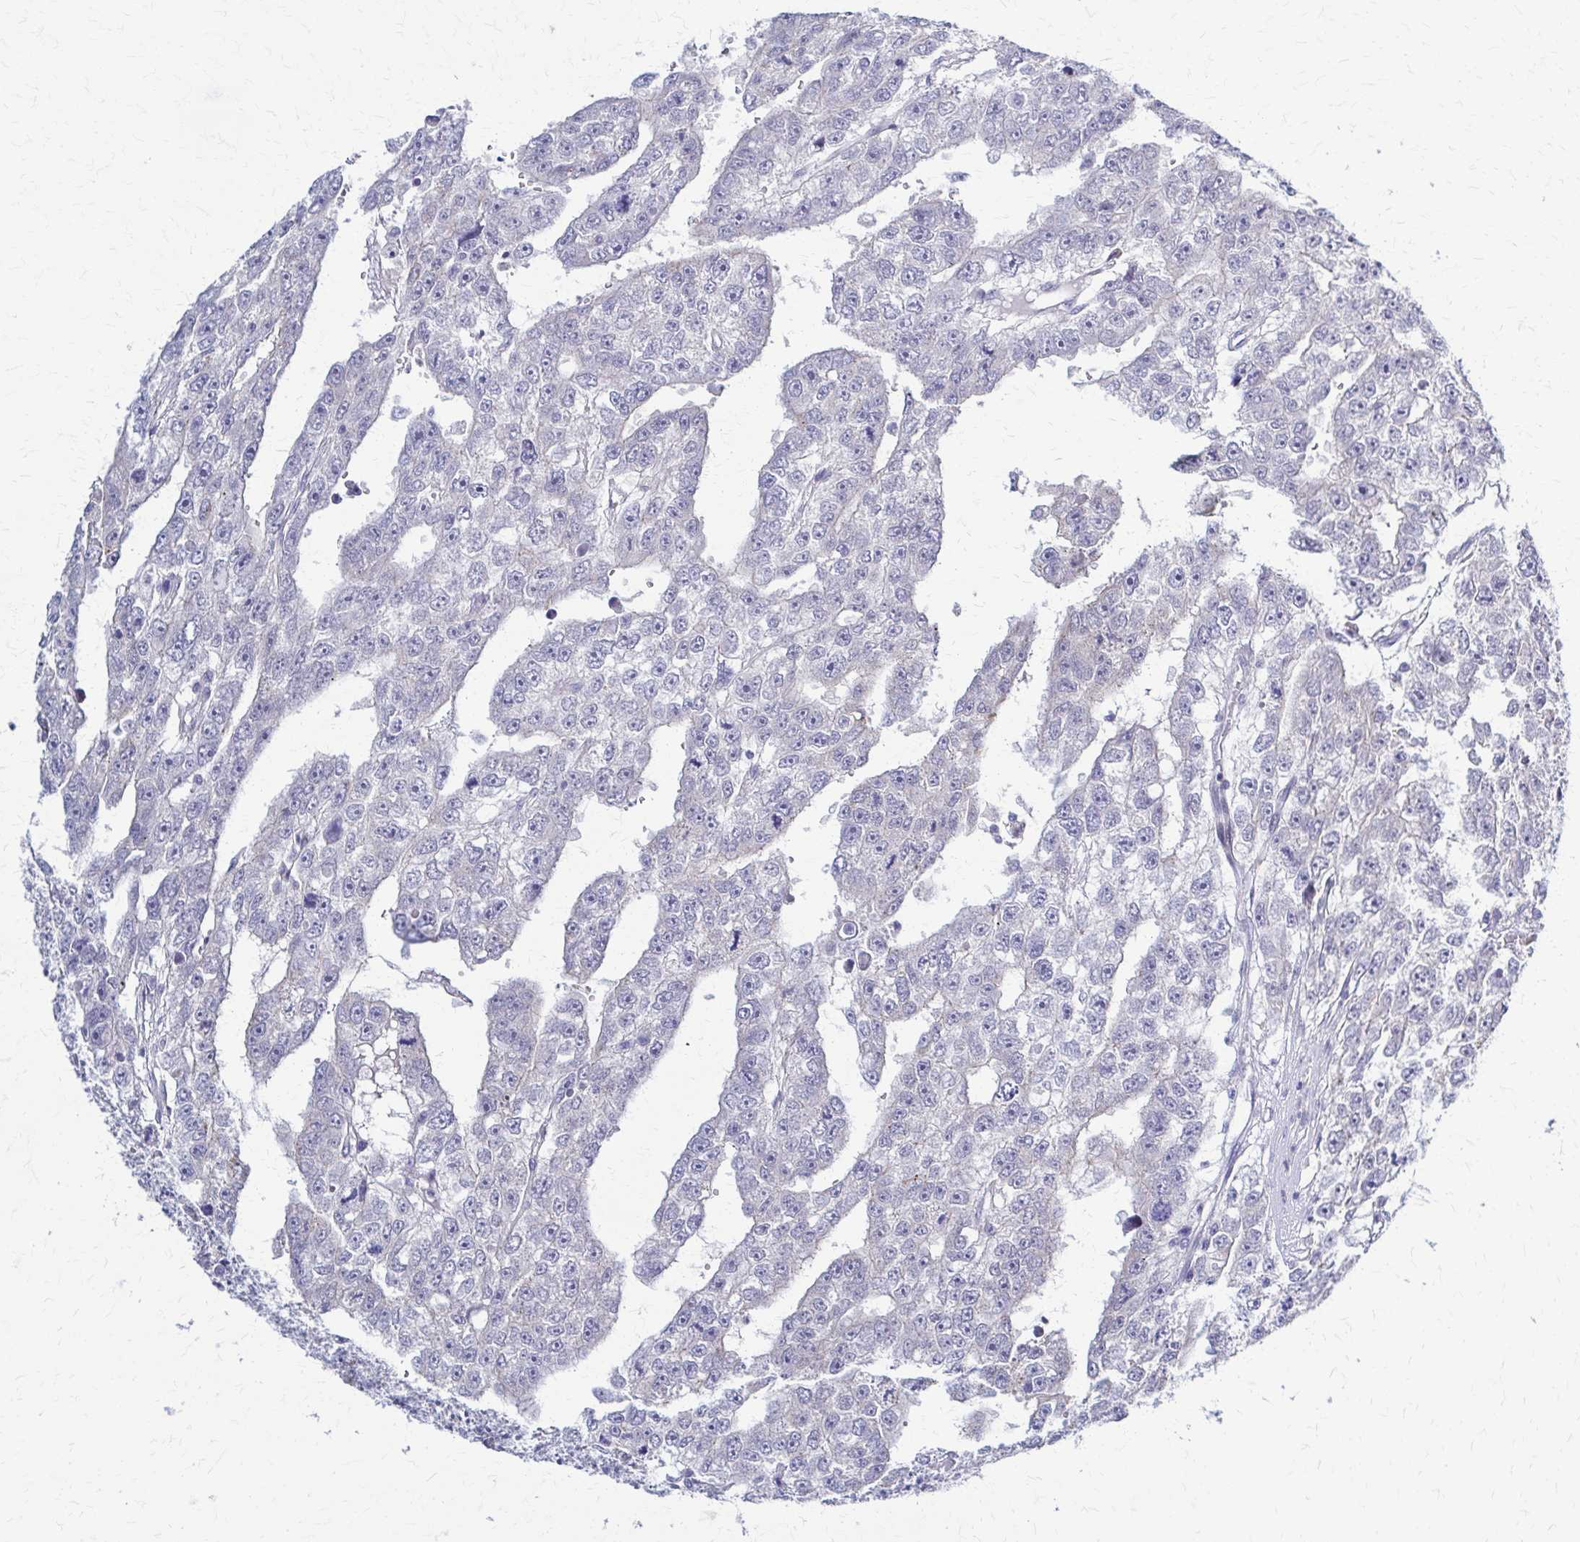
{"staining": {"intensity": "negative", "quantity": "none", "location": "none"}, "tissue": "testis cancer", "cell_type": "Tumor cells", "image_type": "cancer", "snomed": [{"axis": "morphology", "description": "Carcinoma, Embryonal, NOS"}, {"axis": "topography", "description": "Testis"}], "caption": "Testis cancer (embryonal carcinoma) stained for a protein using IHC exhibits no staining tumor cells.", "gene": "RHOBTB2", "patient": {"sex": "male", "age": 20}}